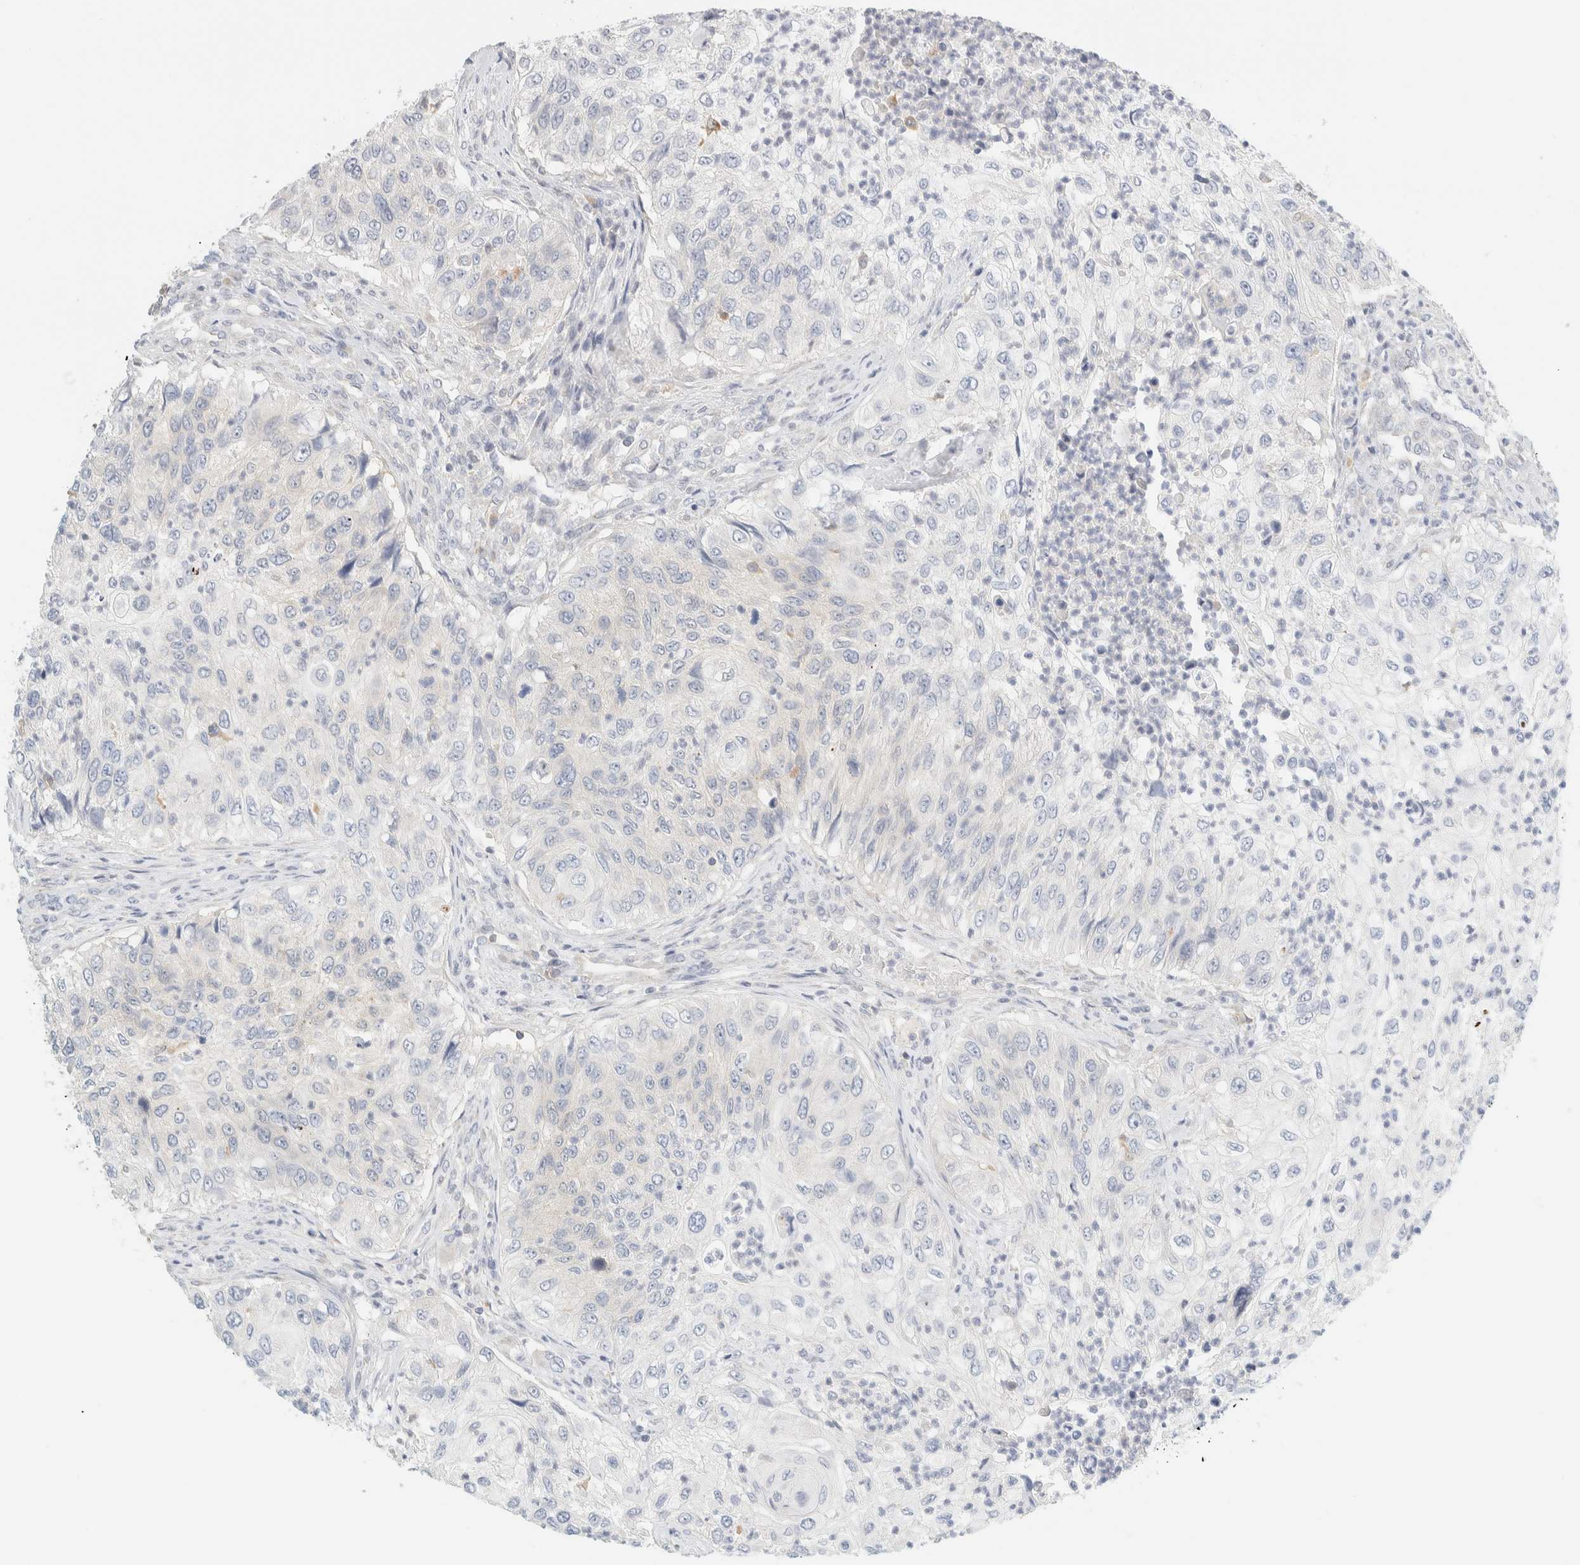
{"staining": {"intensity": "negative", "quantity": "none", "location": "none"}, "tissue": "urothelial cancer", "cell_type": "Tumor cells", "image_type": "cancer", "snomed": [{"axis": "morphology", "description": "Urothelial carcinoma, High grade"}, {"axis": "topography", "description": "Urinary bladder"}], "caption": "A micrograph of human urothelial cancer is negative for staining in tumor cells.", "gene": "PCYT2", "patient": {"sex": "female", "age": 60}}